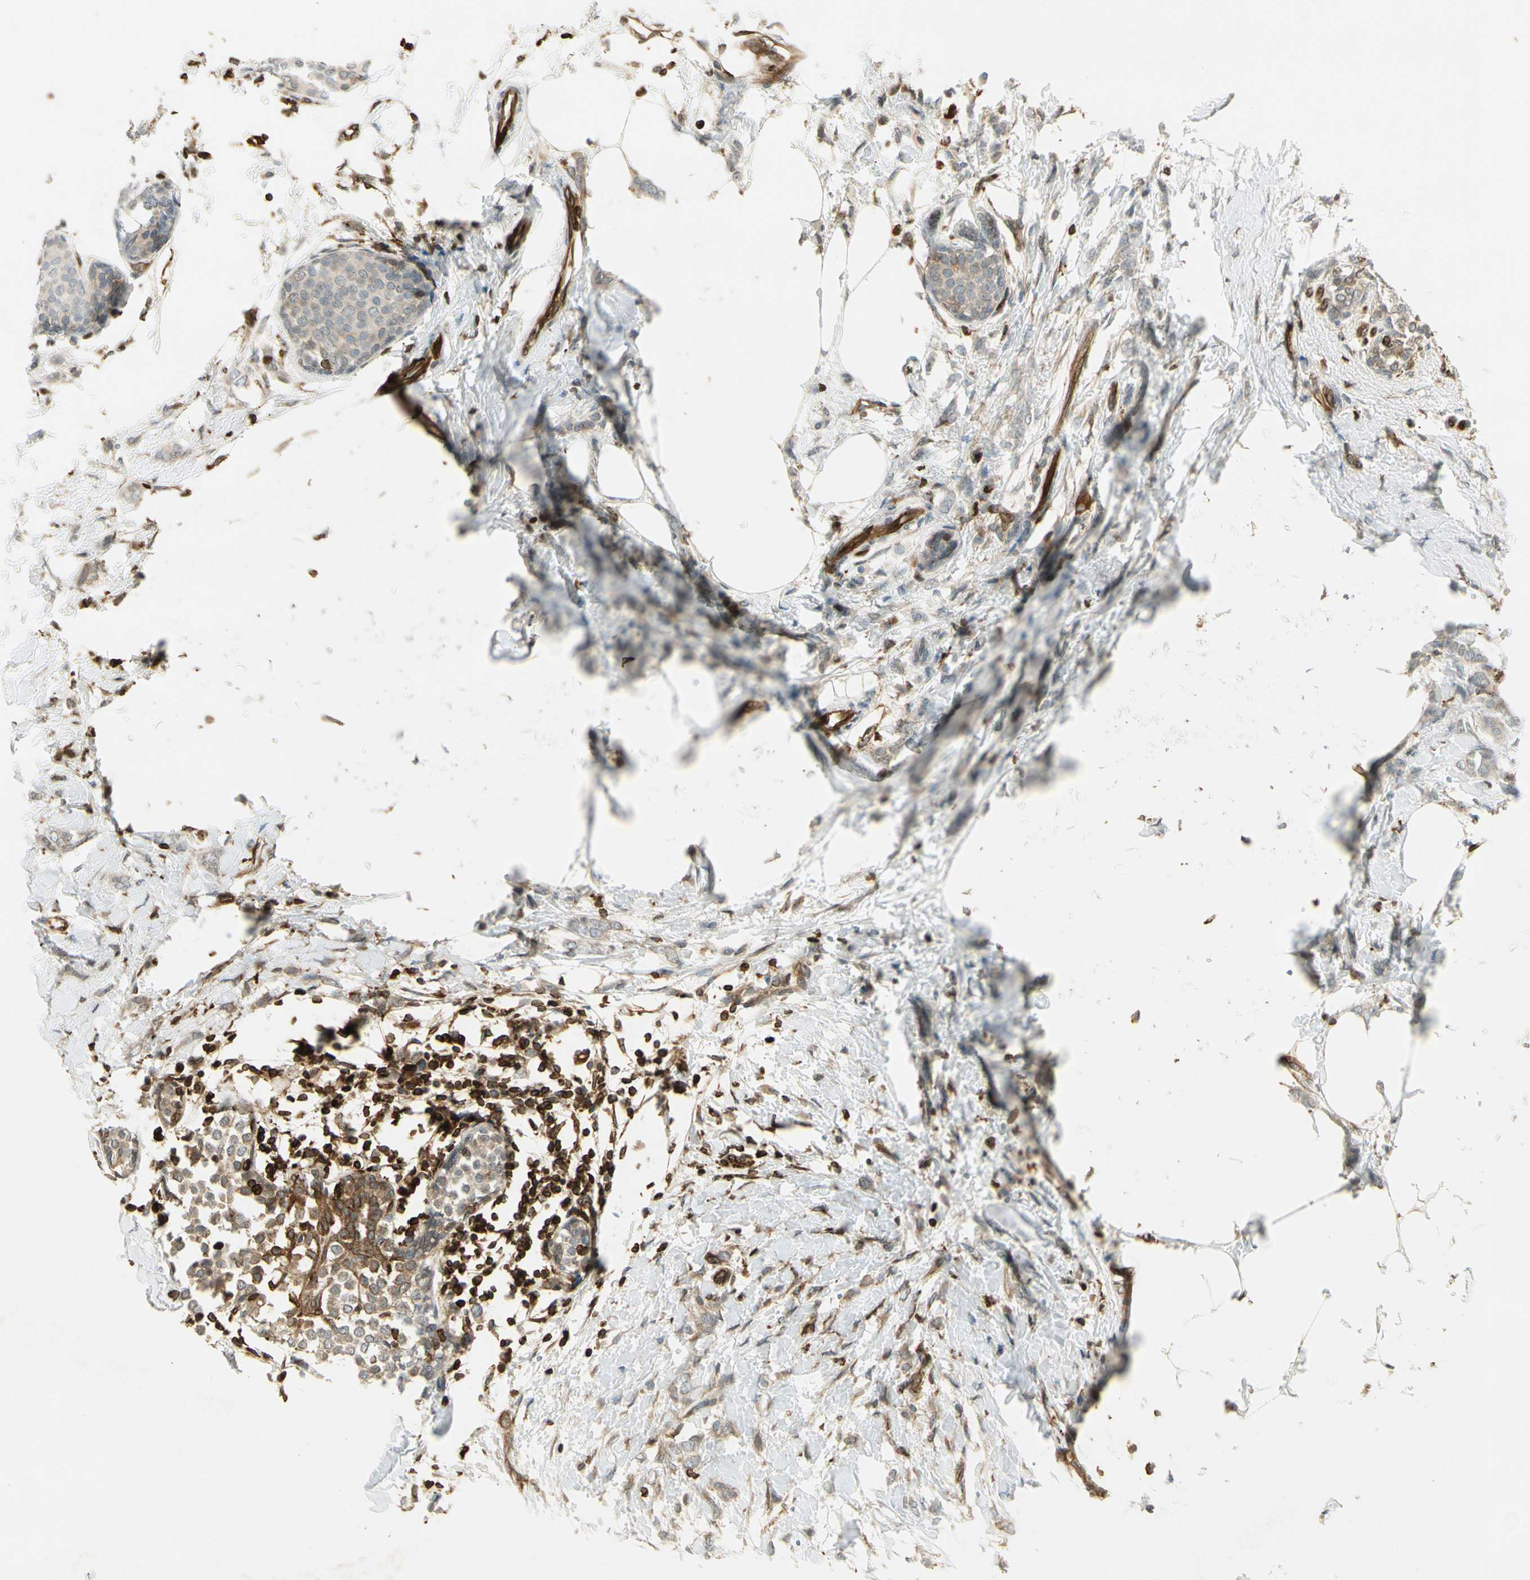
{"staining": {"intensity": "weak", "quantity": ">75%", "location": "cytoplasmic/membranous"}, "tissue": "breast cancer", "cell_type": "Tumor cells", "image_type": "cancer", "snomed": [{"axis": "morphology", "description": "Lobular carcinoma, in situ"}, {"axis": "morphology", "description": "Lobular carcinoma"}, {"axis": "topography", "description": "Breast"}], "caption": "The photomicrograph reveals immunohistochemical staining of breast cancer (lobular carcinoma). There is weak cytoplasmic/membranous staining is identified in about >75% of tumor cells.", "gene": "TAPBP", "patient": {"sex": "female", "age": 41}}